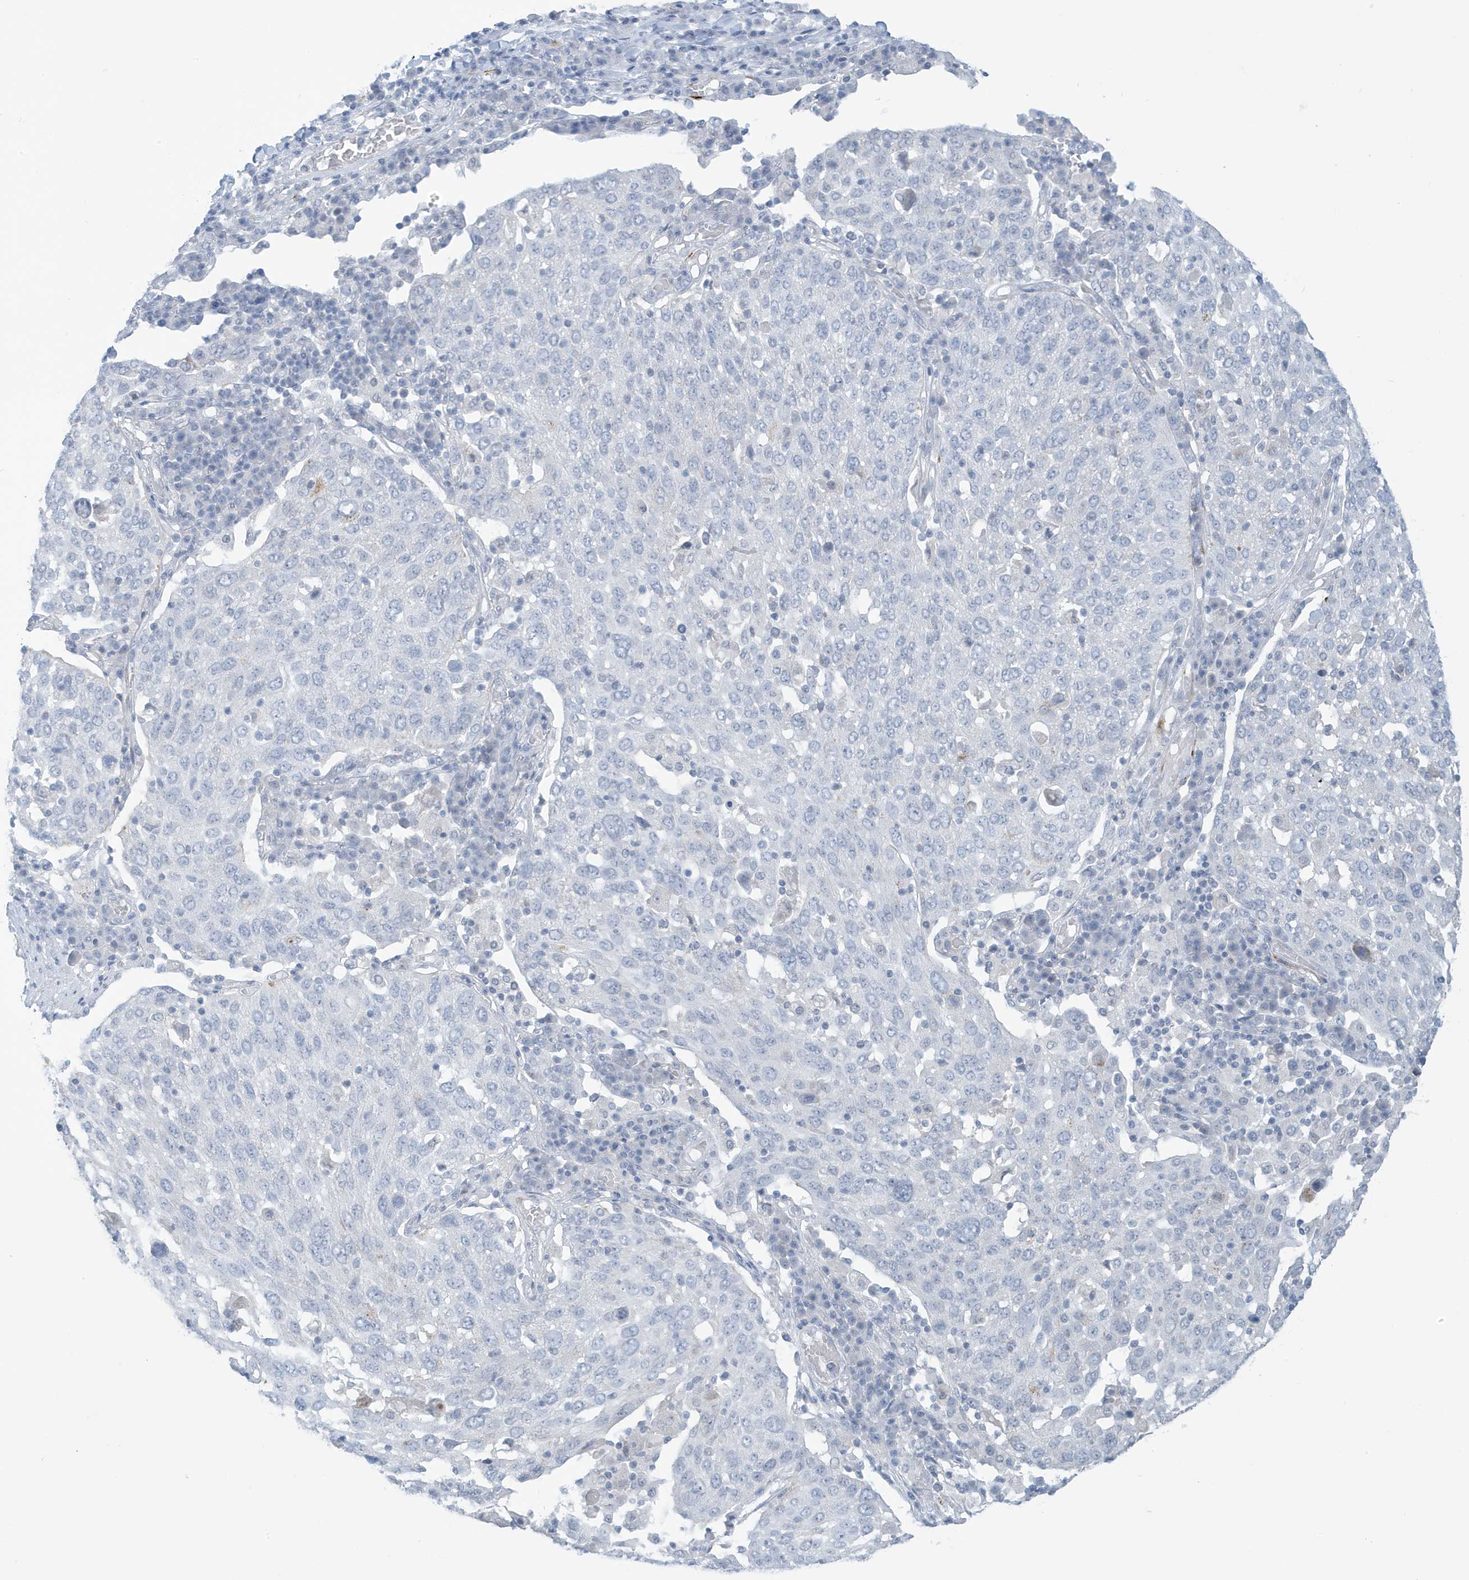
{"staining": {"intensity": "negative", "quantity": "none", "location": "none"}, "tissue": "lung cancer", "cell_type": "Tumor cells", "image_type": "cancer", "snomed": [{"axis": "morphology", "description": "Squamous cell carcinoma, NOS"}, {"axis": "topography", "description": "Lung"}], "caption": "A high-resolution micrograph shows IHC staining of squamous cell carcinoma (lung), which exhibits no significant expression in tumor cells. The staining was performed using DAB to visualize the protein expression in brown, while the nuclei were stained in blue with hematoxylin (Magnification: 20x).", "gene": "PERM1", "patient": {"sex": "male", "age": 65}}